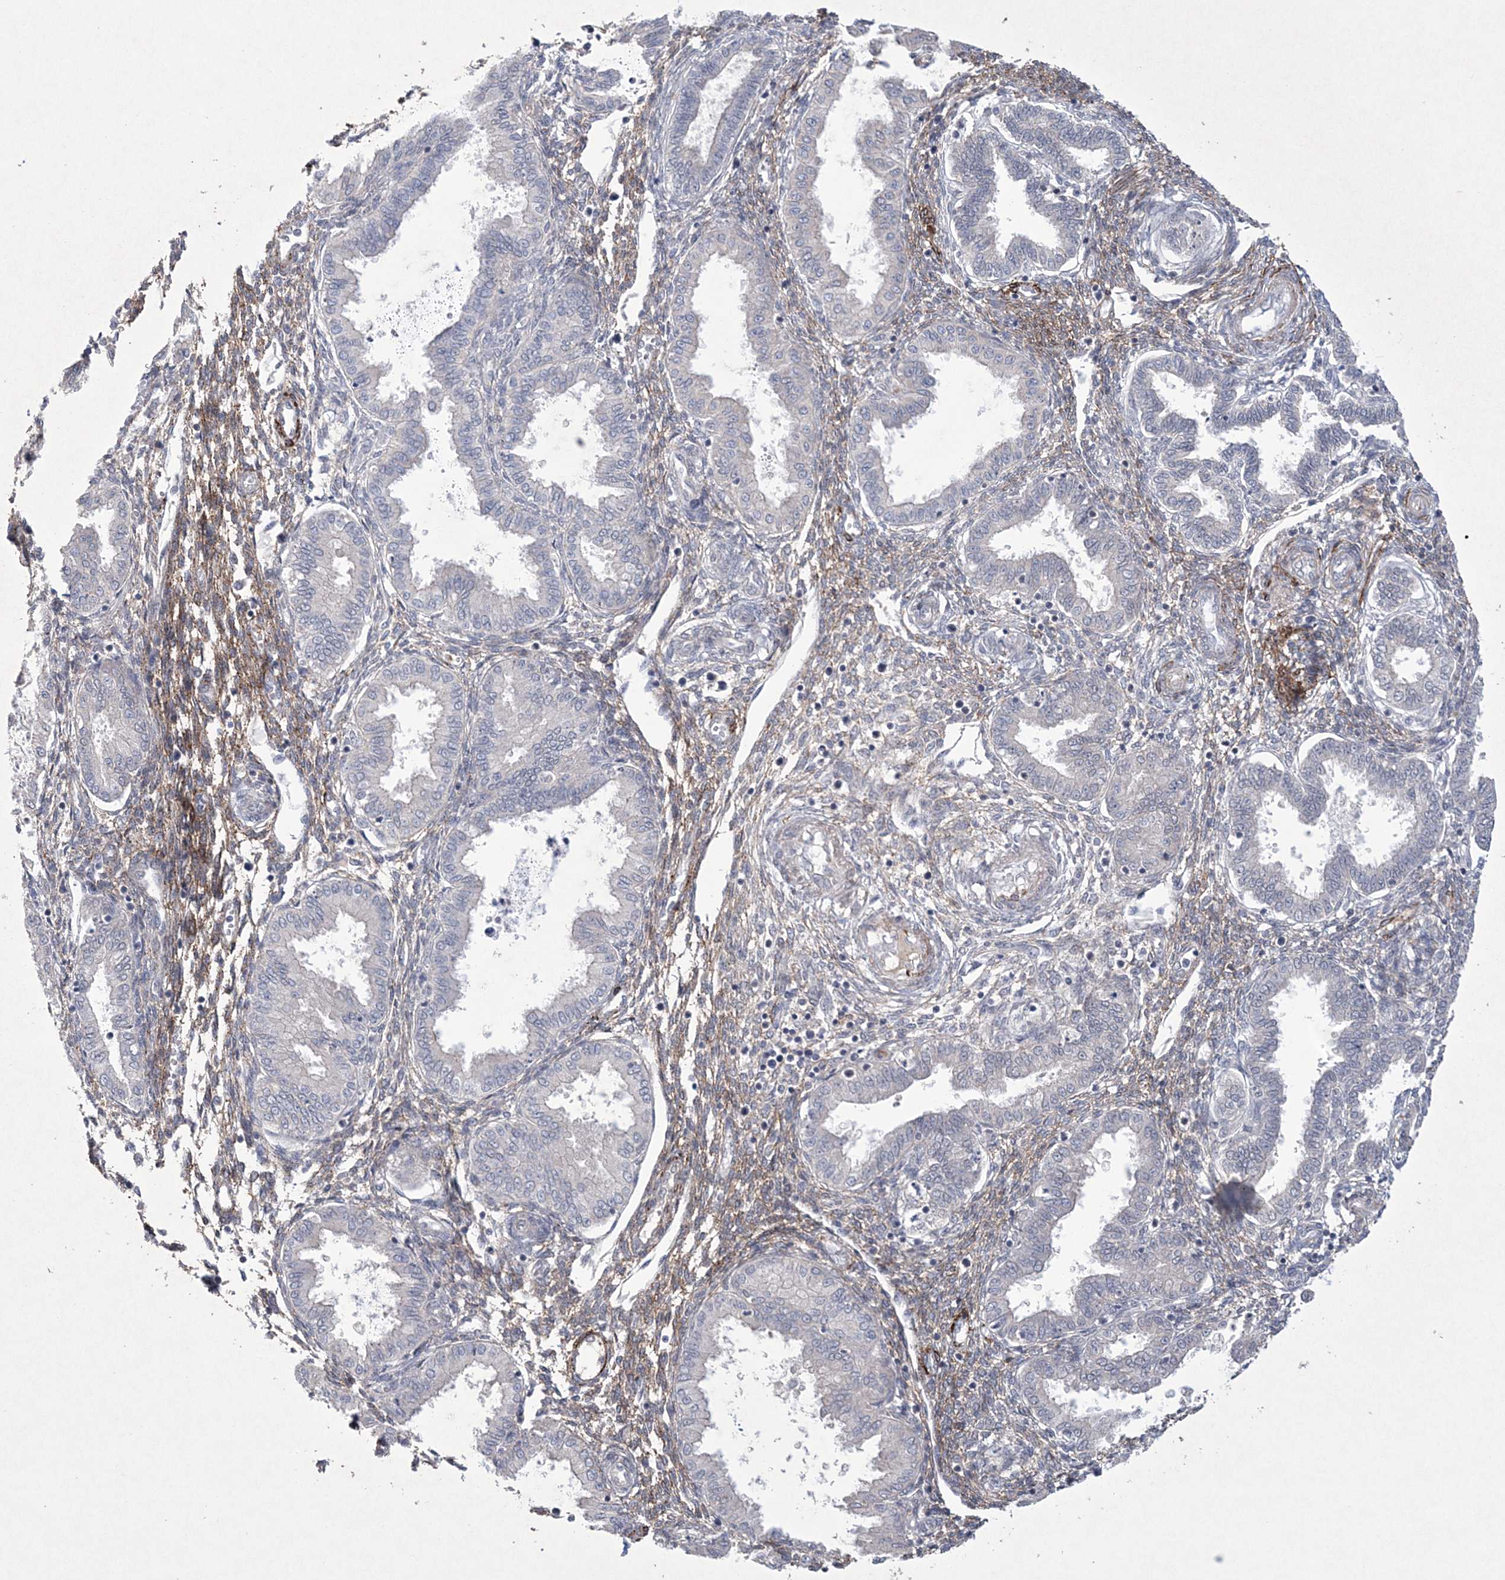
{"staining": {"intensity": "weak", "quantity": "<25%", "location": "cytoplasmic/membranous"}, "tissue": "endometrium", "cell_type": "Cells in endometrial stroma", "image_type": "normal", "snomed": [{"axis": "morphology", "description": "Normal tissue, NOS"}, {"axis": "topography", "description": "Endometrium"}], "caption": "The photomicrograph reveals no significant positivity in cells in endometrial stroma of endometrium.", "gene": "DPCD", "patient": {"sex": "female", "age": 33}}